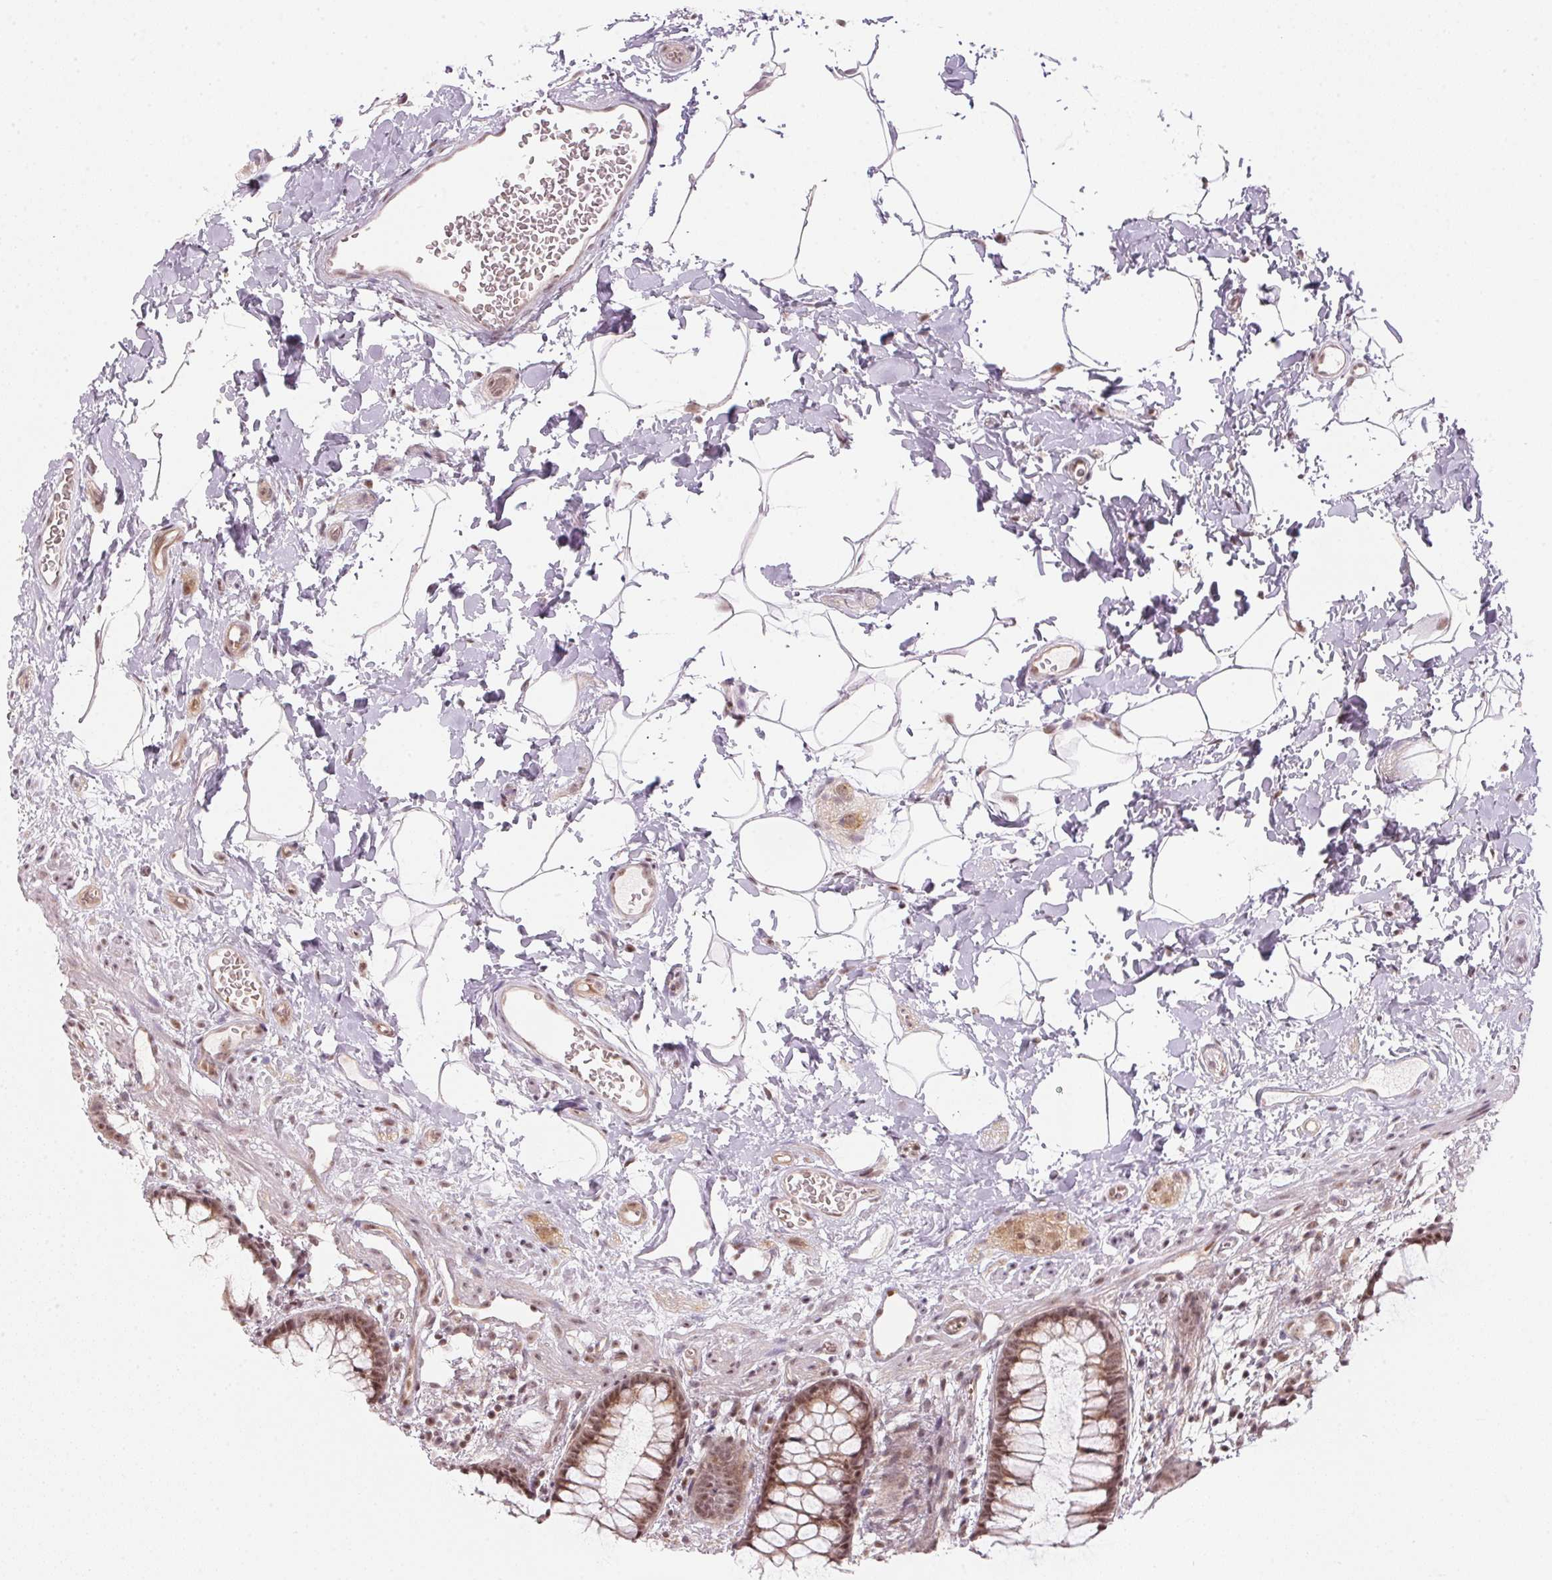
{"staining": {"intensity": "moderate", "quantity": ">75%", "location": "cytoplasmic/membranous,nuclear"}, "tissue": "rectum", "cell_type": "Glandular cells", "image_type": "normal", "snomed": [{"axis": "morphology", "description": "Normal tissue, NOS"}, {"axis": "topography", "description": "Rectum"}], "caption": "Protein expression analysis of unremarkable rectum reveals moderate cytoplasmic/membranous,nuclear positivity in about >75% of glandular cells. The staining is performed using DAB brown chromogen to label protein expression. The nuclei are counter-stained blue using hematoxylin.", "gene": "KAT6A", "patient": {"sex": "female", "age": 62}}